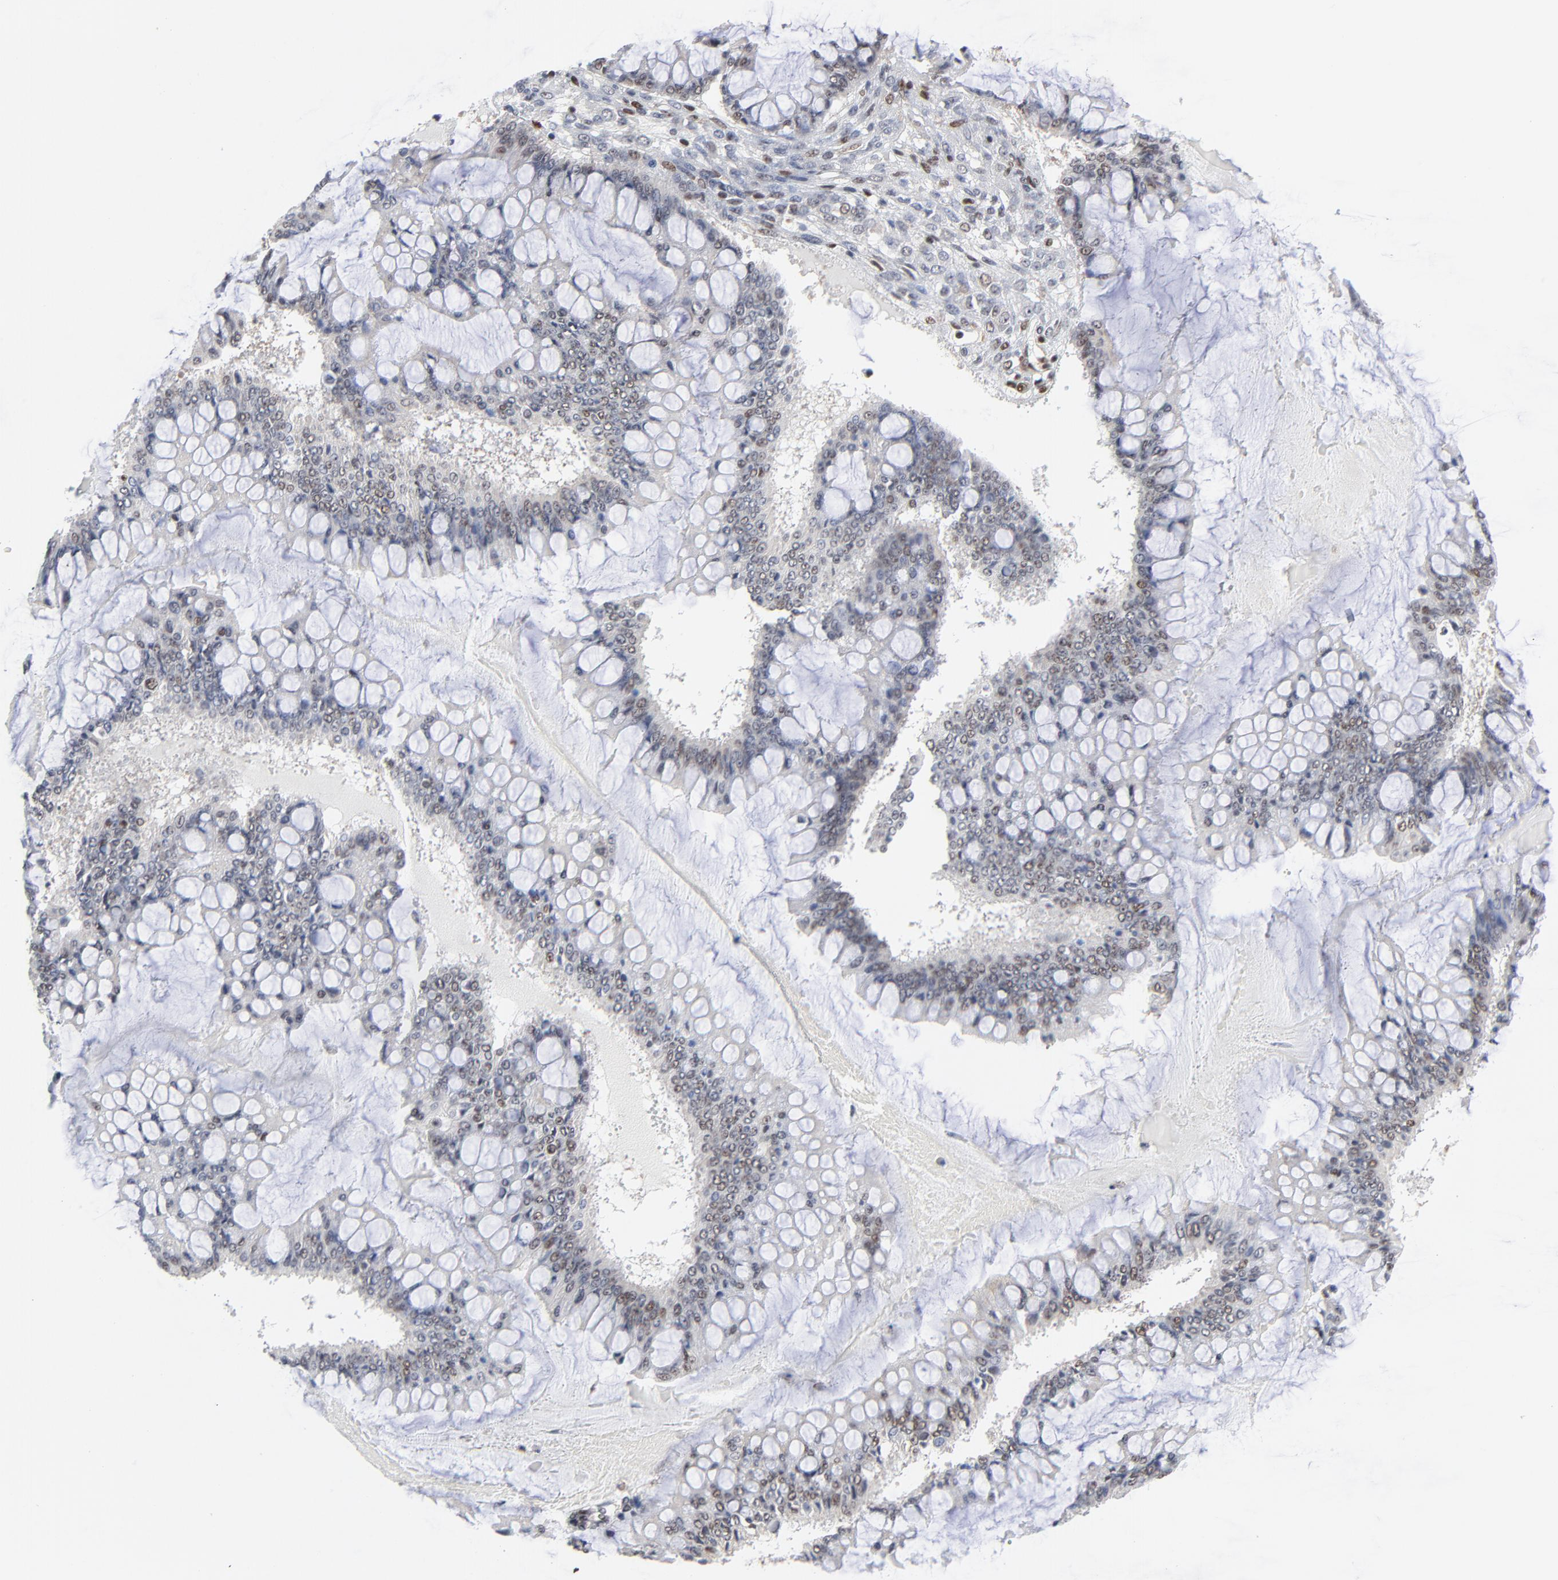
{"staining": {"intensity": "moderate", "quantity": ">75%", "location": "nuclear"}, "tissue": "ovarian cancer", "cell_type": "Tumor cells", "image_type": "cancer", "snomed": [{"axis": "morphology", "description": "Cystadenocarcinoma, mucinous, NOS"}, {"axis": "topography", "description": "Ovary"}], "caption": "Human ovarian cancer stained with a protein marker displays moderate staining in tumor cells.", "gene": "CREB1", "patient": {"sex": "female", "age": 73}}